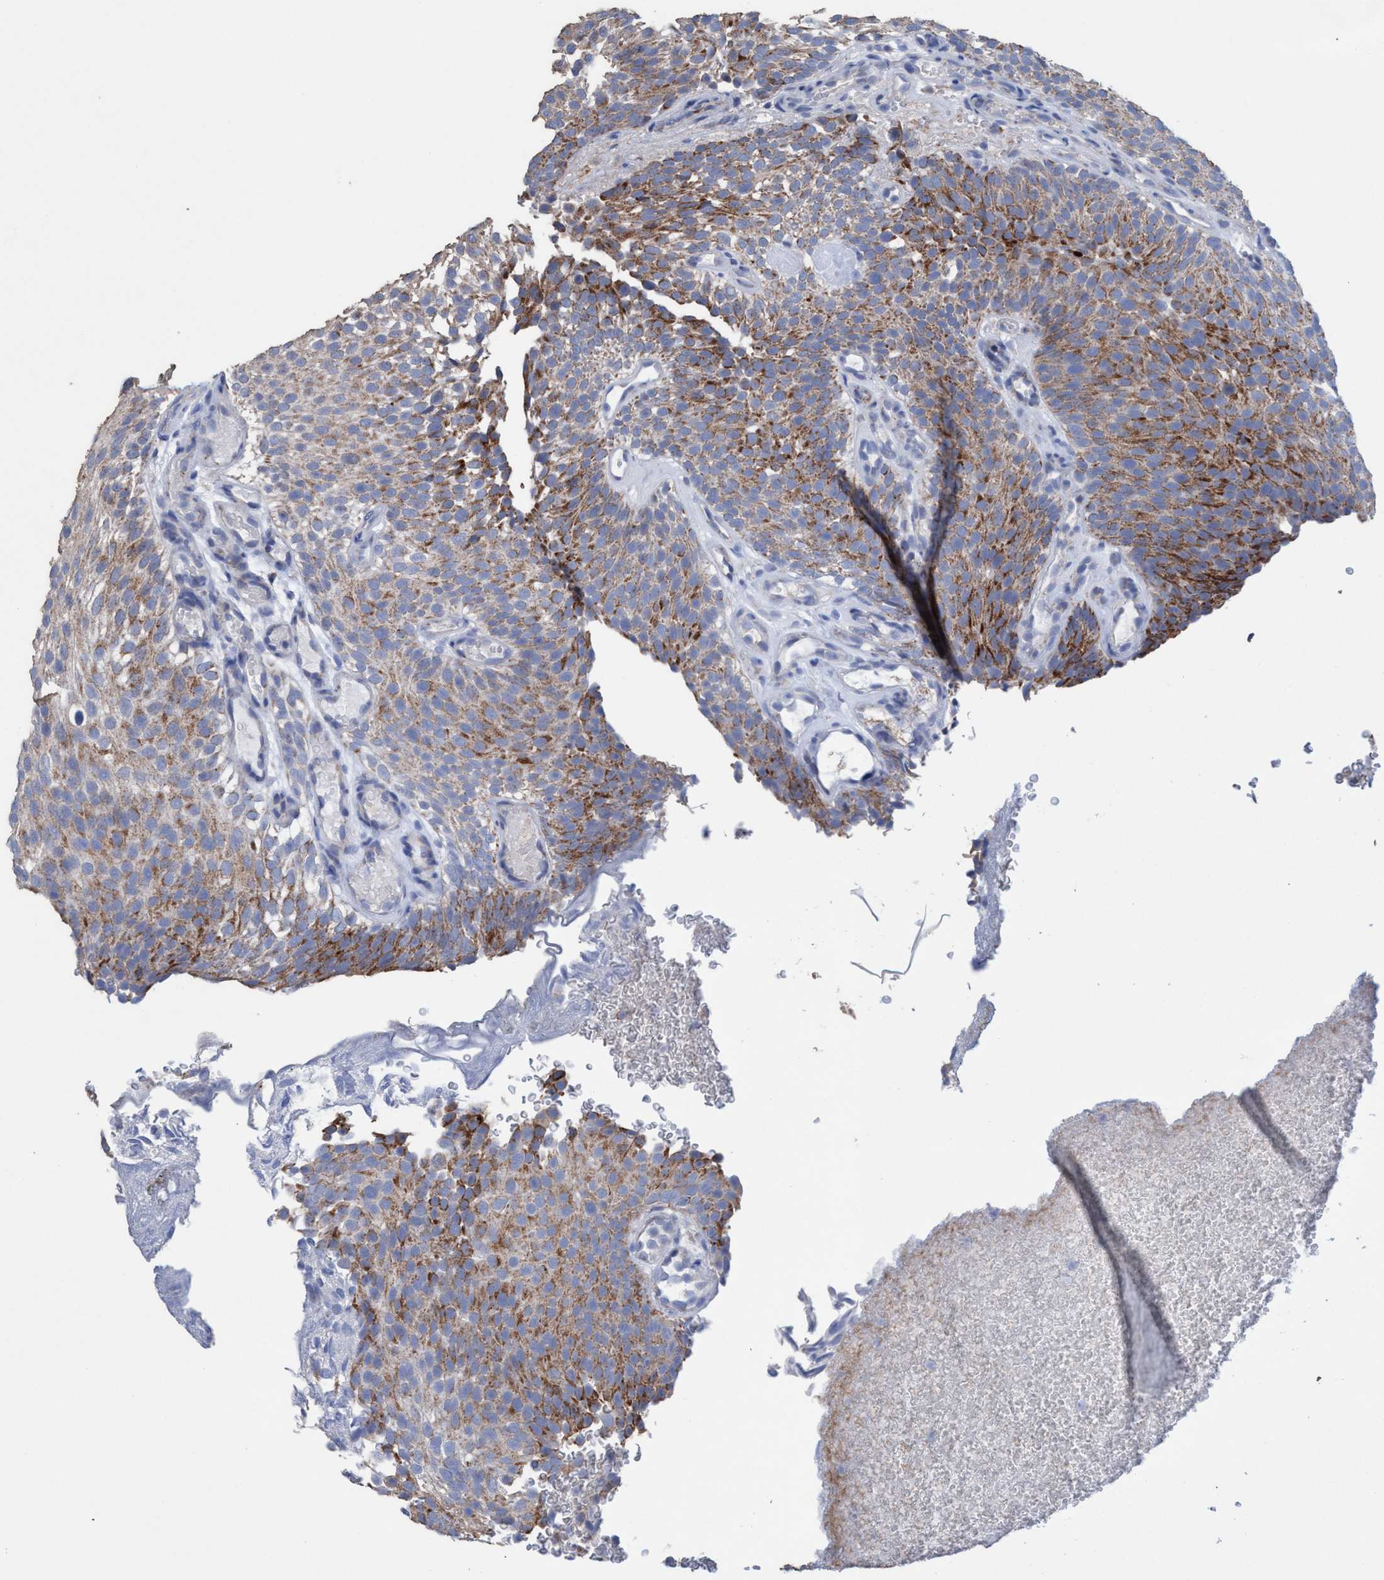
{"staining": {"intensity": "moderate", "quantity": ">75%", "location": "cytoplasmic/membranous"}, "tissue": "urothelial cancer", "cell_type": "Tumor cells", "image_type": "cancer", "snomed": [{"axis": "morphology", "description": "Urothelial carcinoma, Low grade"}, {"axis": "topography", "description": "Urinary bladder"}], "caption": "Protein expression analysis of urothelial carcinoma (low-grade) displays moderate cytoplasmic/membranous staining in approximately >75% of tumor cells.", "gene": "RSAD1", "patient": {"sex": "male", "age": 78}}